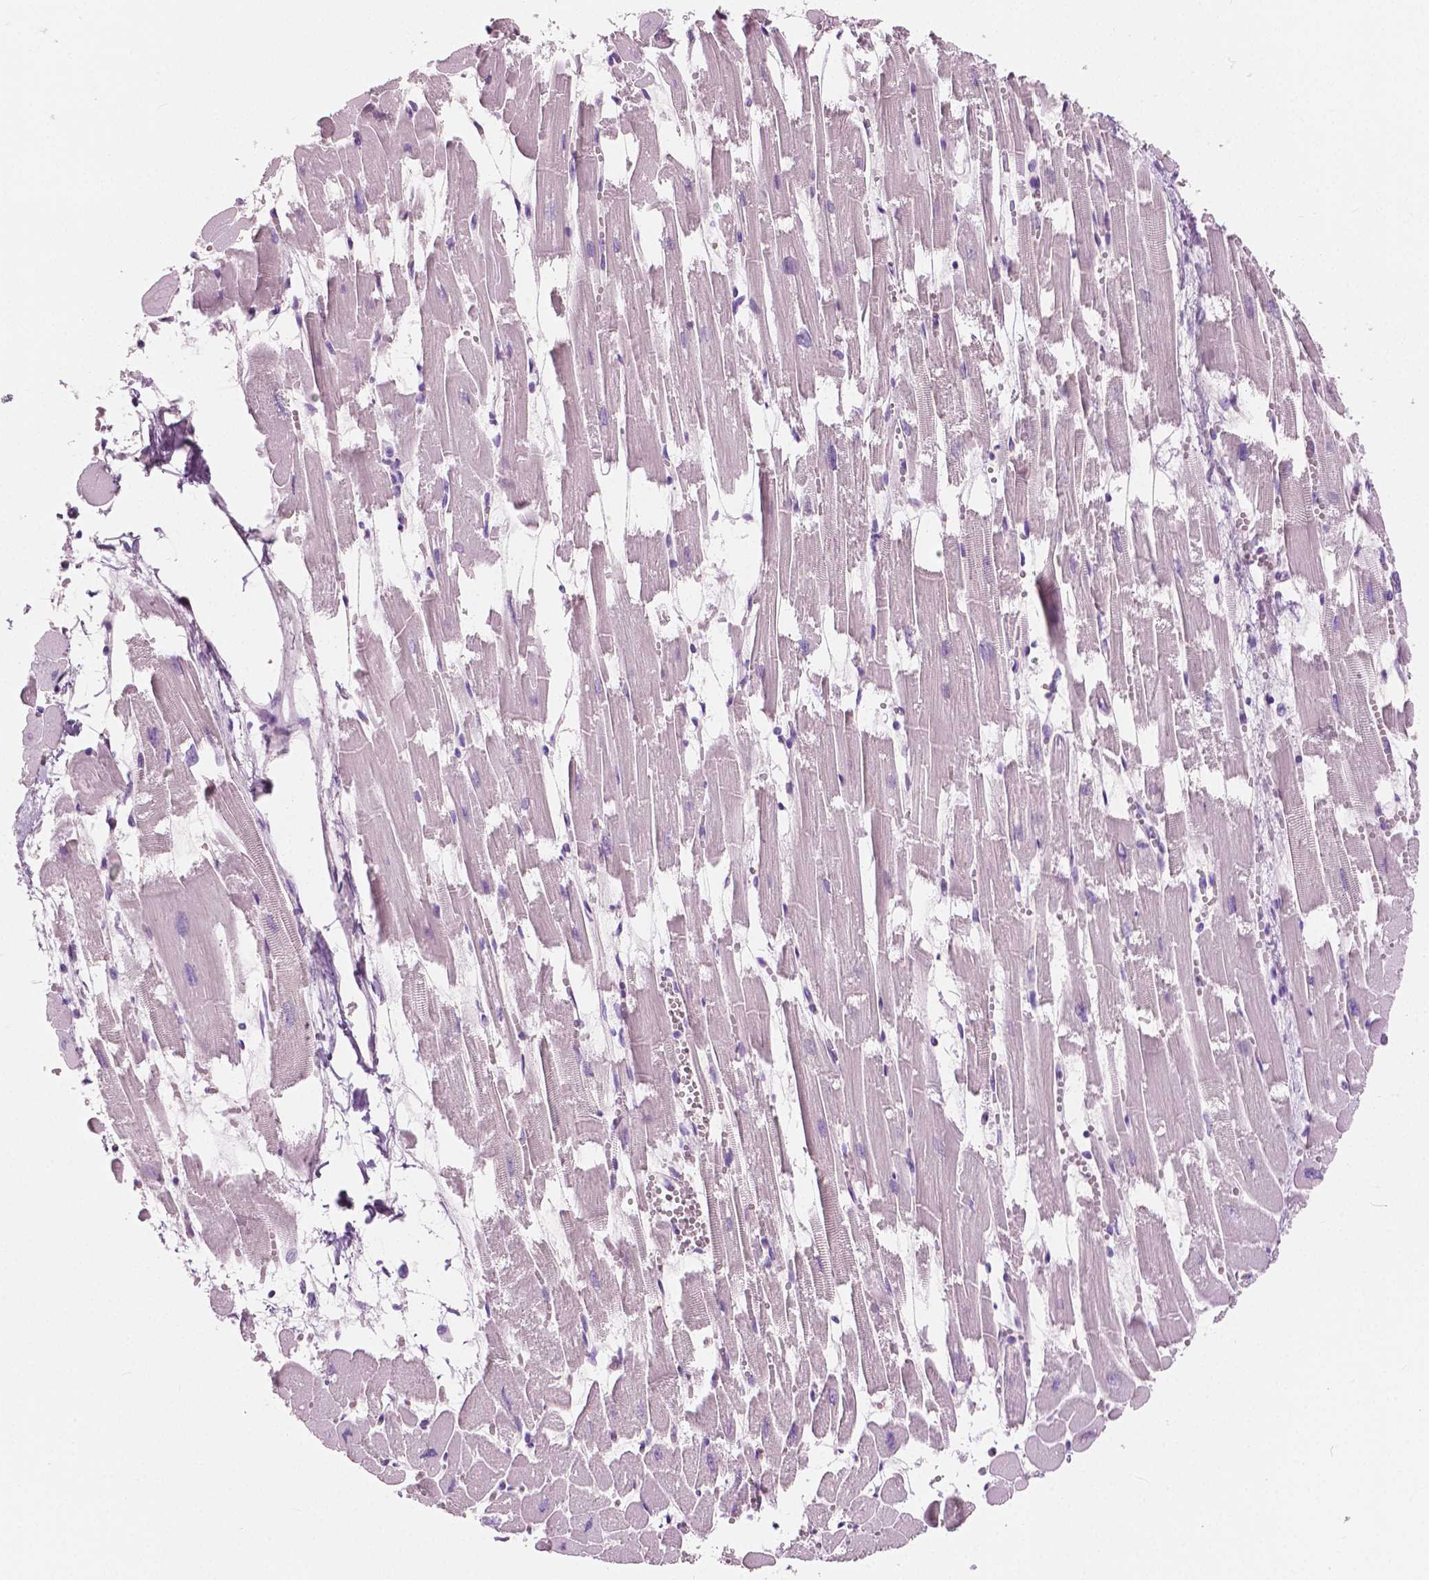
{"staining": {"intensity": "negative", "quantity": "none", "location": "none"}, "tissue": "heart muscle", "cell_type": "Cardiomyocytes", "image_type": "normal", "snomed": [{"axis": "morphology", "description": "Normal tissue, NOS"}, {"axis": "topography", "description": "Heart"}], "caption": "The micrograph shows no significant staining in cardiomyocytes of heart muscle.", "gene": "TKFC", "patient": {"sex": "female", "age": 52}}